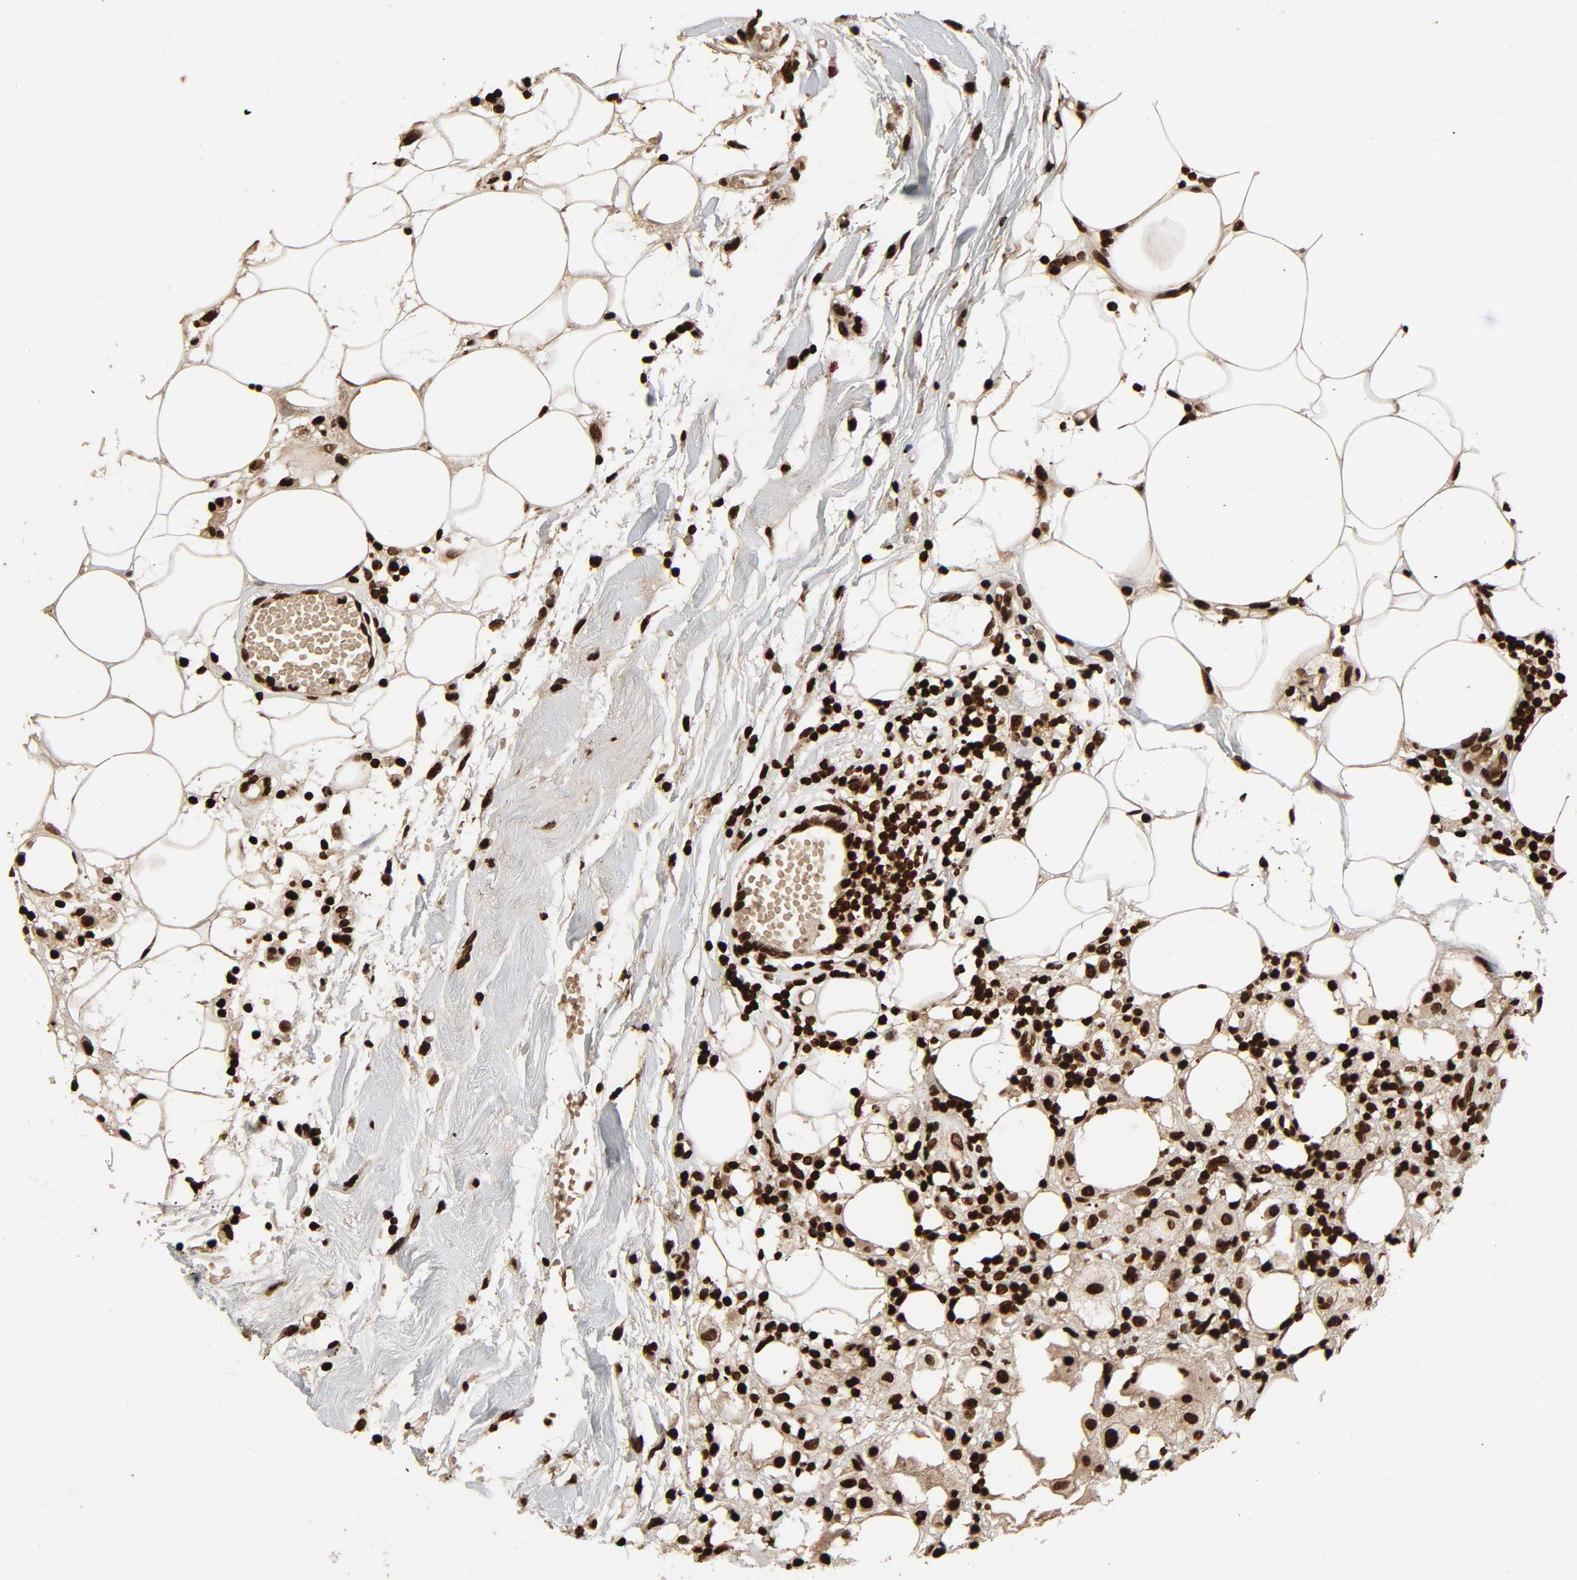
{"staining": {"intensity": "strong", "quantity": ">75%", "location": "nuclear"}, "tissue": "thyroid cancer", "cell_type": "Tumor cells", "image_type": "cancer", "snomed": [{"axis": "morphology", "description": "Carcinoma, NOS"}, {"axis": "topography", "description": "Thyroid gland"}], "caption": "Thyroid cancer stained with a protein marker exhibits strong staining in tumor cells.", "gene": "TP53BP1", "patient": {"sex": "female", "age": 77}}